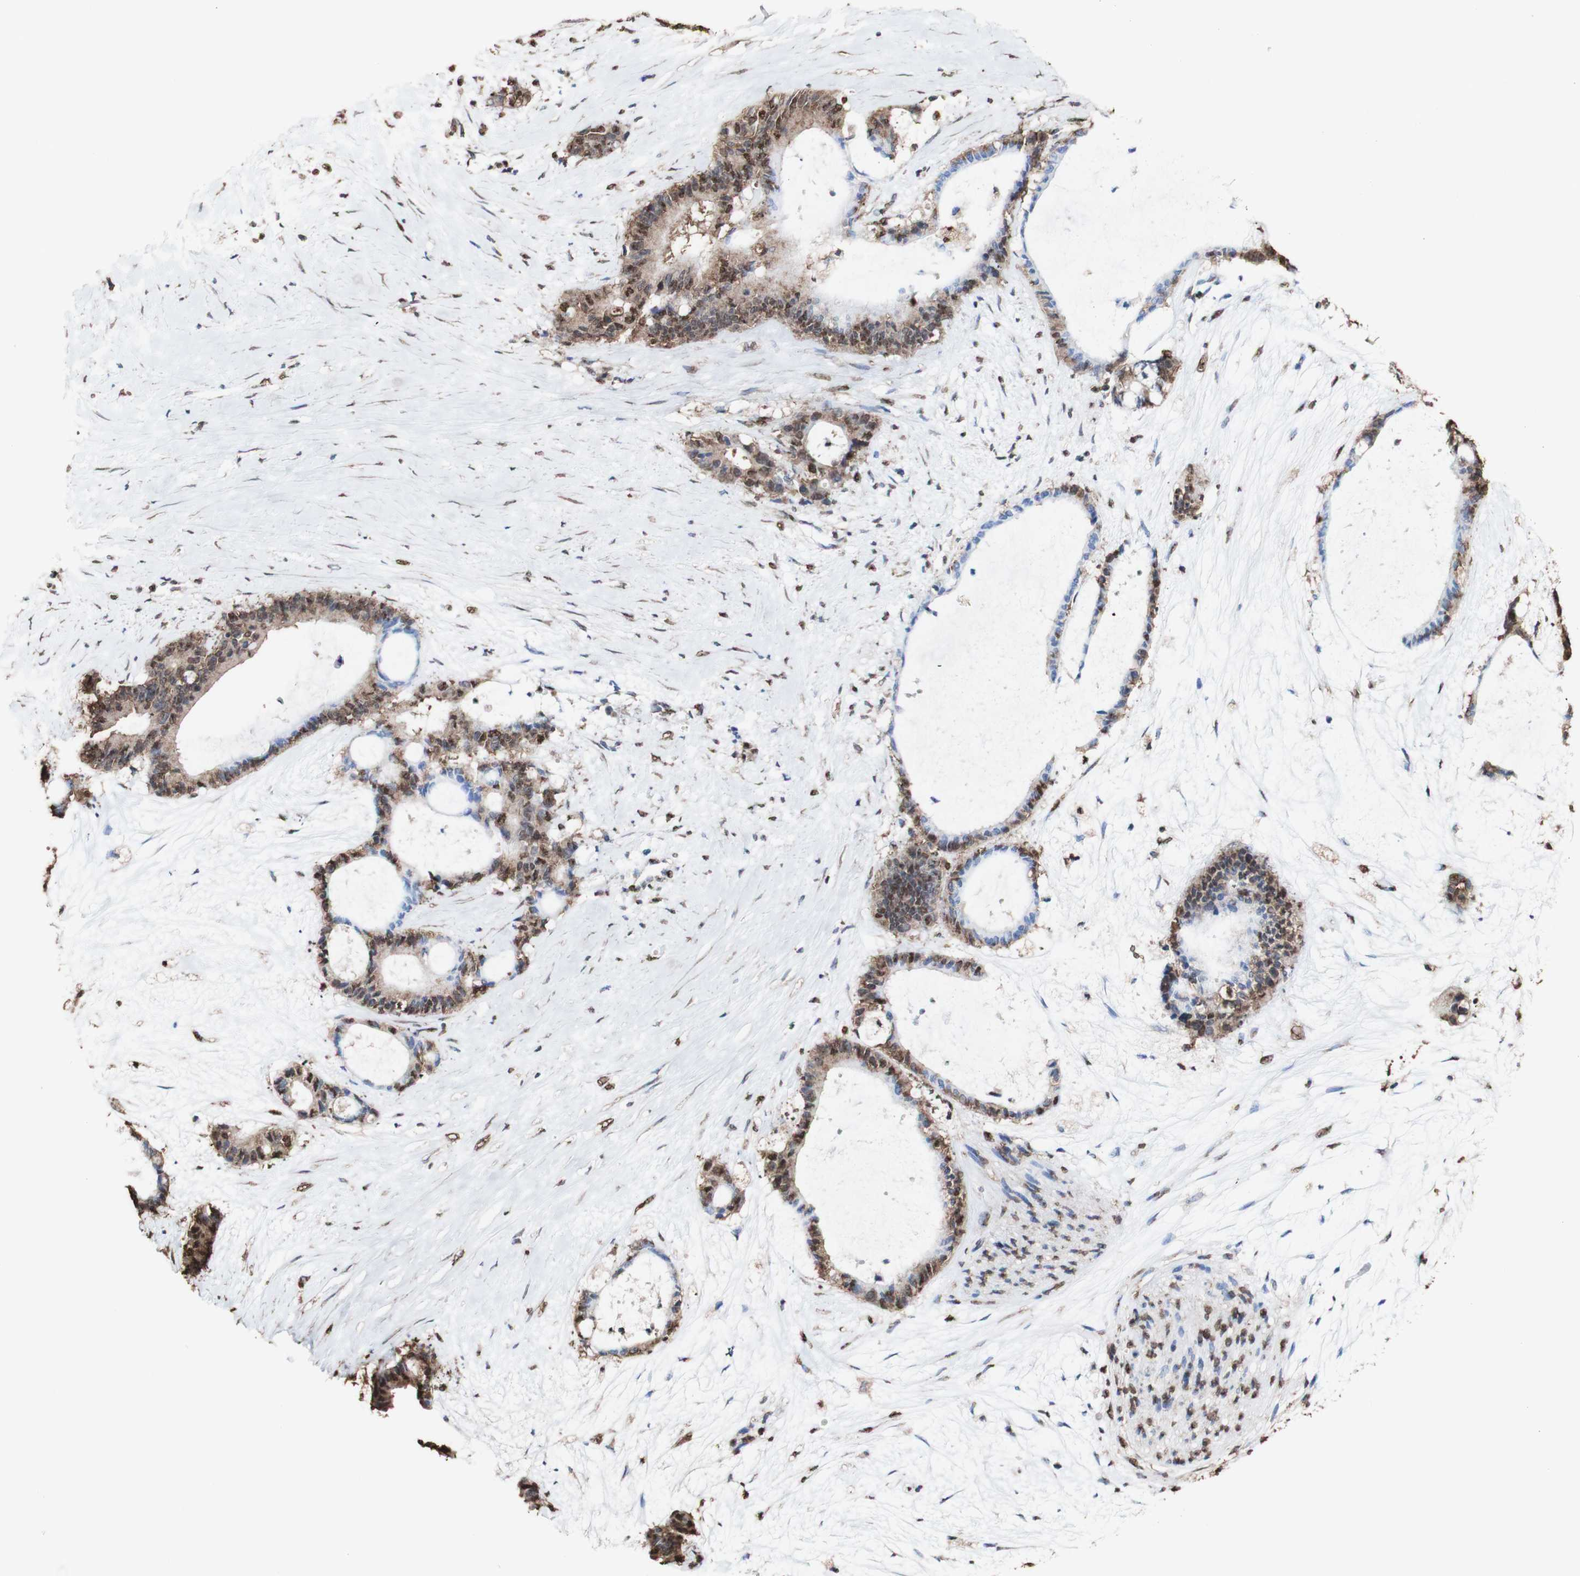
{"staining": {"intensity": "moderate", "quantity": "25%-75%", "location": "cytoplasmic/membranous,nuclear"}, "tissue": "liver cancer", "cell_type": "Tumor cells", "image_type": "cancer", "snomed": [{"axis": "morphology", "description": "Cholangiocarcinoma"}, {"axis": "topography", "description": "Liver"}], "caption": "Protein staining demonstrates moderate cytoplasmic/membranous and nuclear staining in approximately 25%-75% of tumor cells in cholangiocarcinoma (liver). (DAB (3,3'-diaminobenzidine) = brown stain, brightfield microscopy at high magnification).", "gene": "PIDD1", "patient": {"sex": "female", "age": 73}}